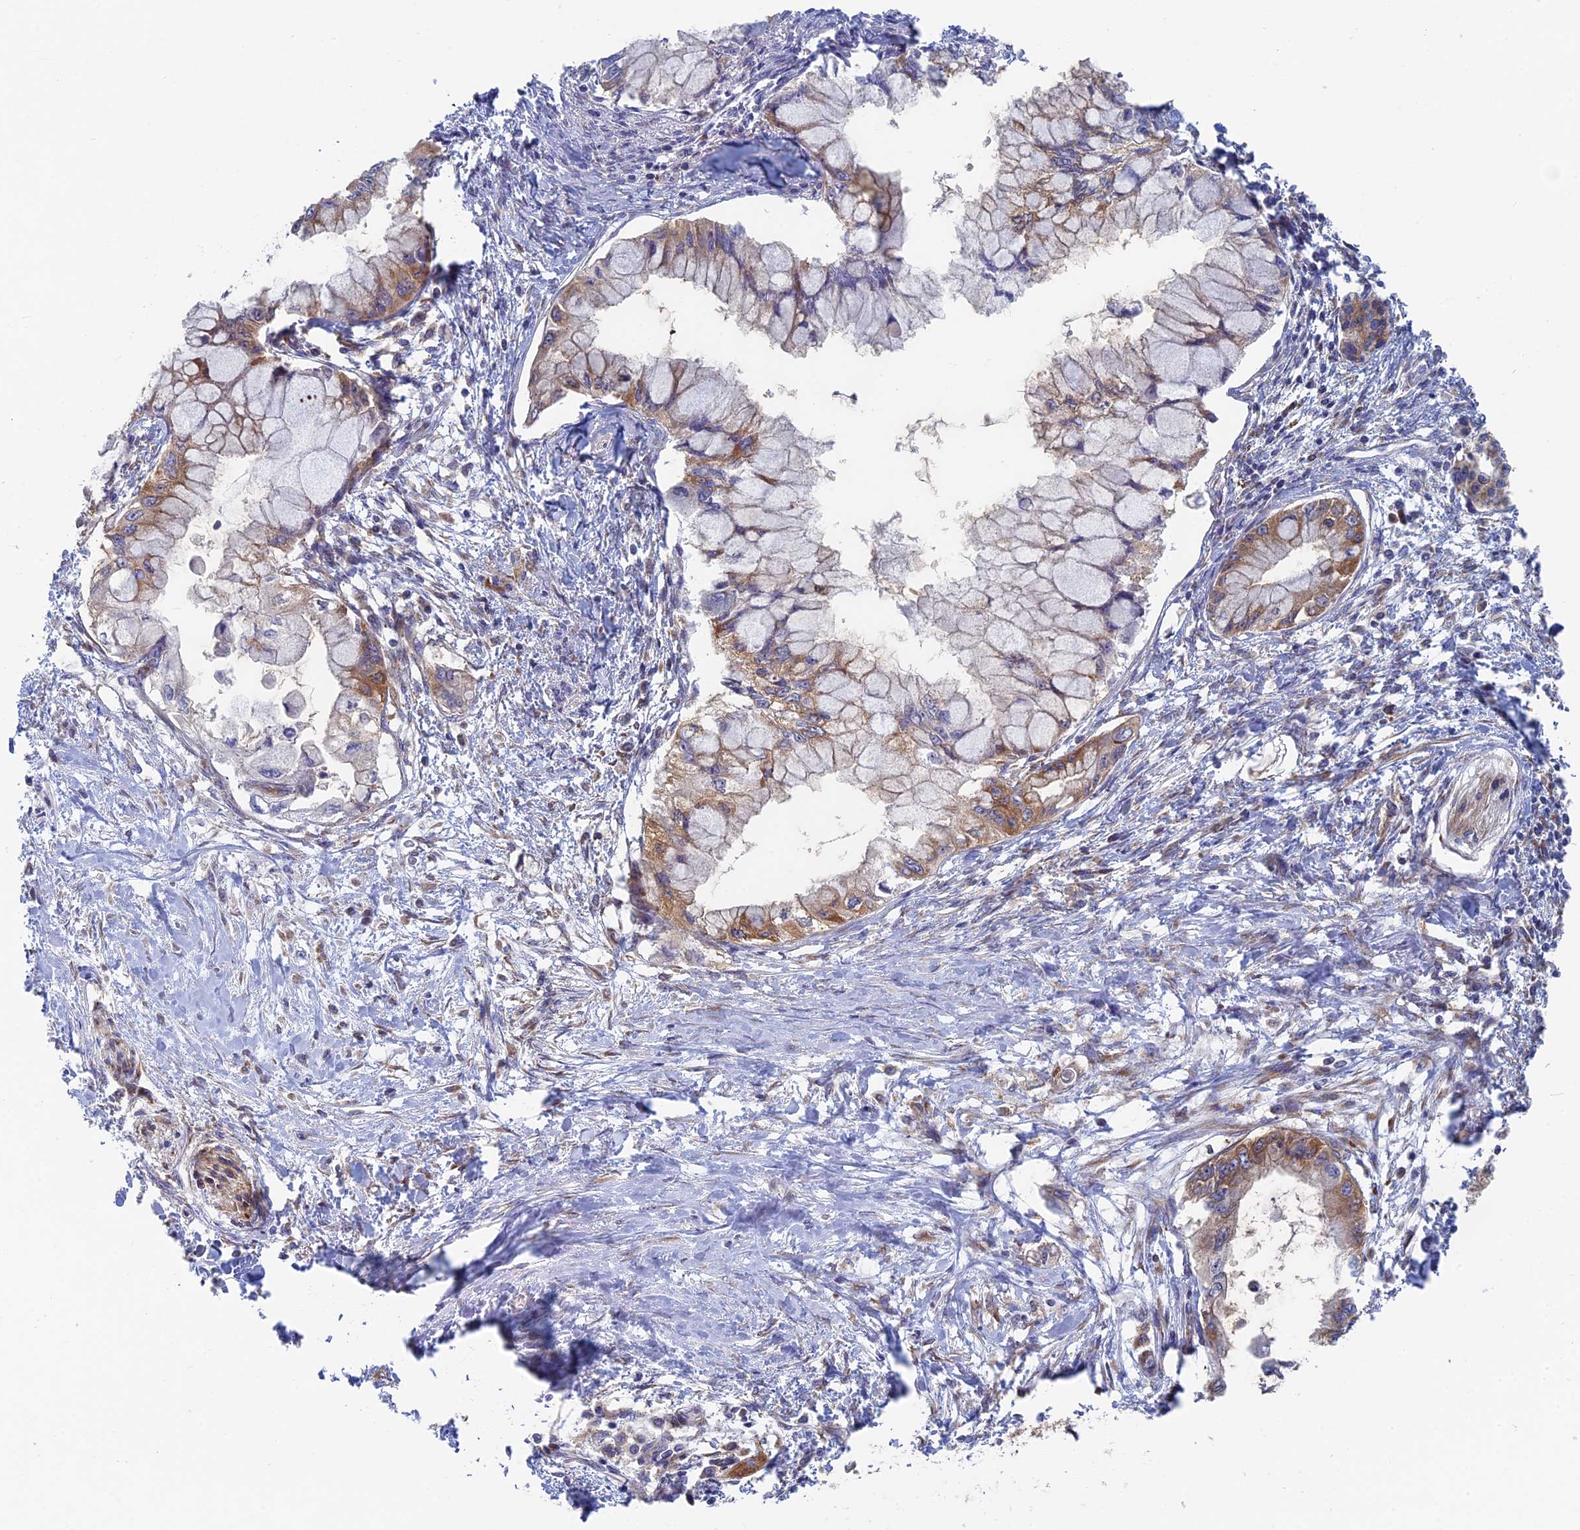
{"staining": {"intensity": "moderate", "quantity": "25%-75%", "location": "cytoplasmic/membranous"}, "tissue": "pancreatic cancer", "cell_type": "Tumor cells", "image_type": "cancer", "snomed": [{"axis": "morphology", "description": "Adenocarcinoma, NOS"}, {"axis": "topography", "description": "Pancreas"}], "caption": "Tumor cells demonstrate medium levels of moderate cytoplasmic/membranous positivity in about 25%-75% of cells in adenocarcinoma (pancreatic).", "gene": "TBC1D30", "patient": {"sex": "male", "age": 48}}